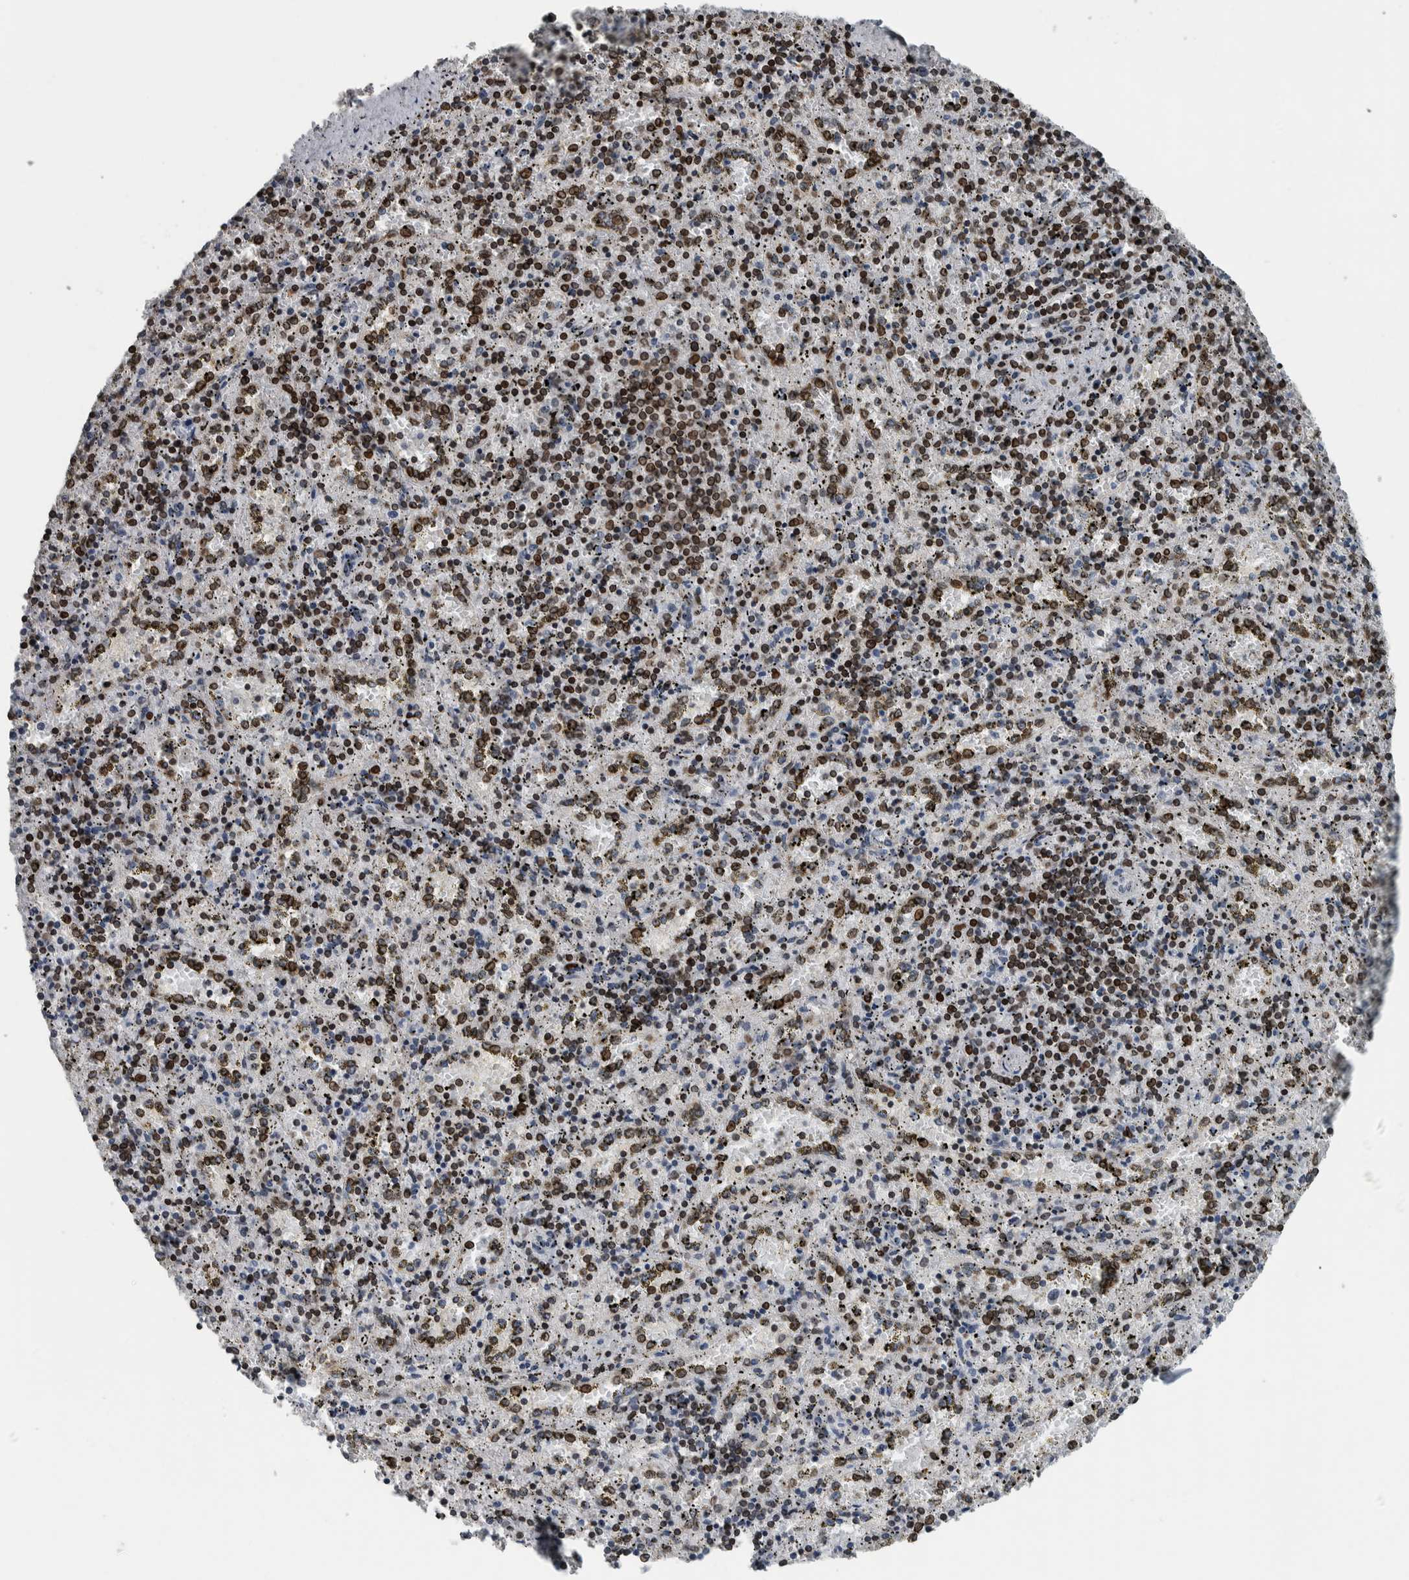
{"staining": {"intensity": "strong", "quantity": "25%-75%", "location": "cytoplasmic/membranous,nuclear"}, "tissue": "spleen", "cell_type": "Cells in red pulp", "image_type": "normal", "snomed": [{"axis": "morphology", "description": "Normal tissue, NOS"}, {"axis": "topography", "description": "Spleen"}], "caption": "Immunohistochemical staining of normal spleen reveals 25%-75% levels of strong cytoplasmic/membranous,nuclear protein staining in approximately 25%-75% of cells in red pulp. (DAB = brown stain, brightfield microscopy at high magnification).", "gene": "FAM135B", "patient": {"sex": "male", "age": 11}}